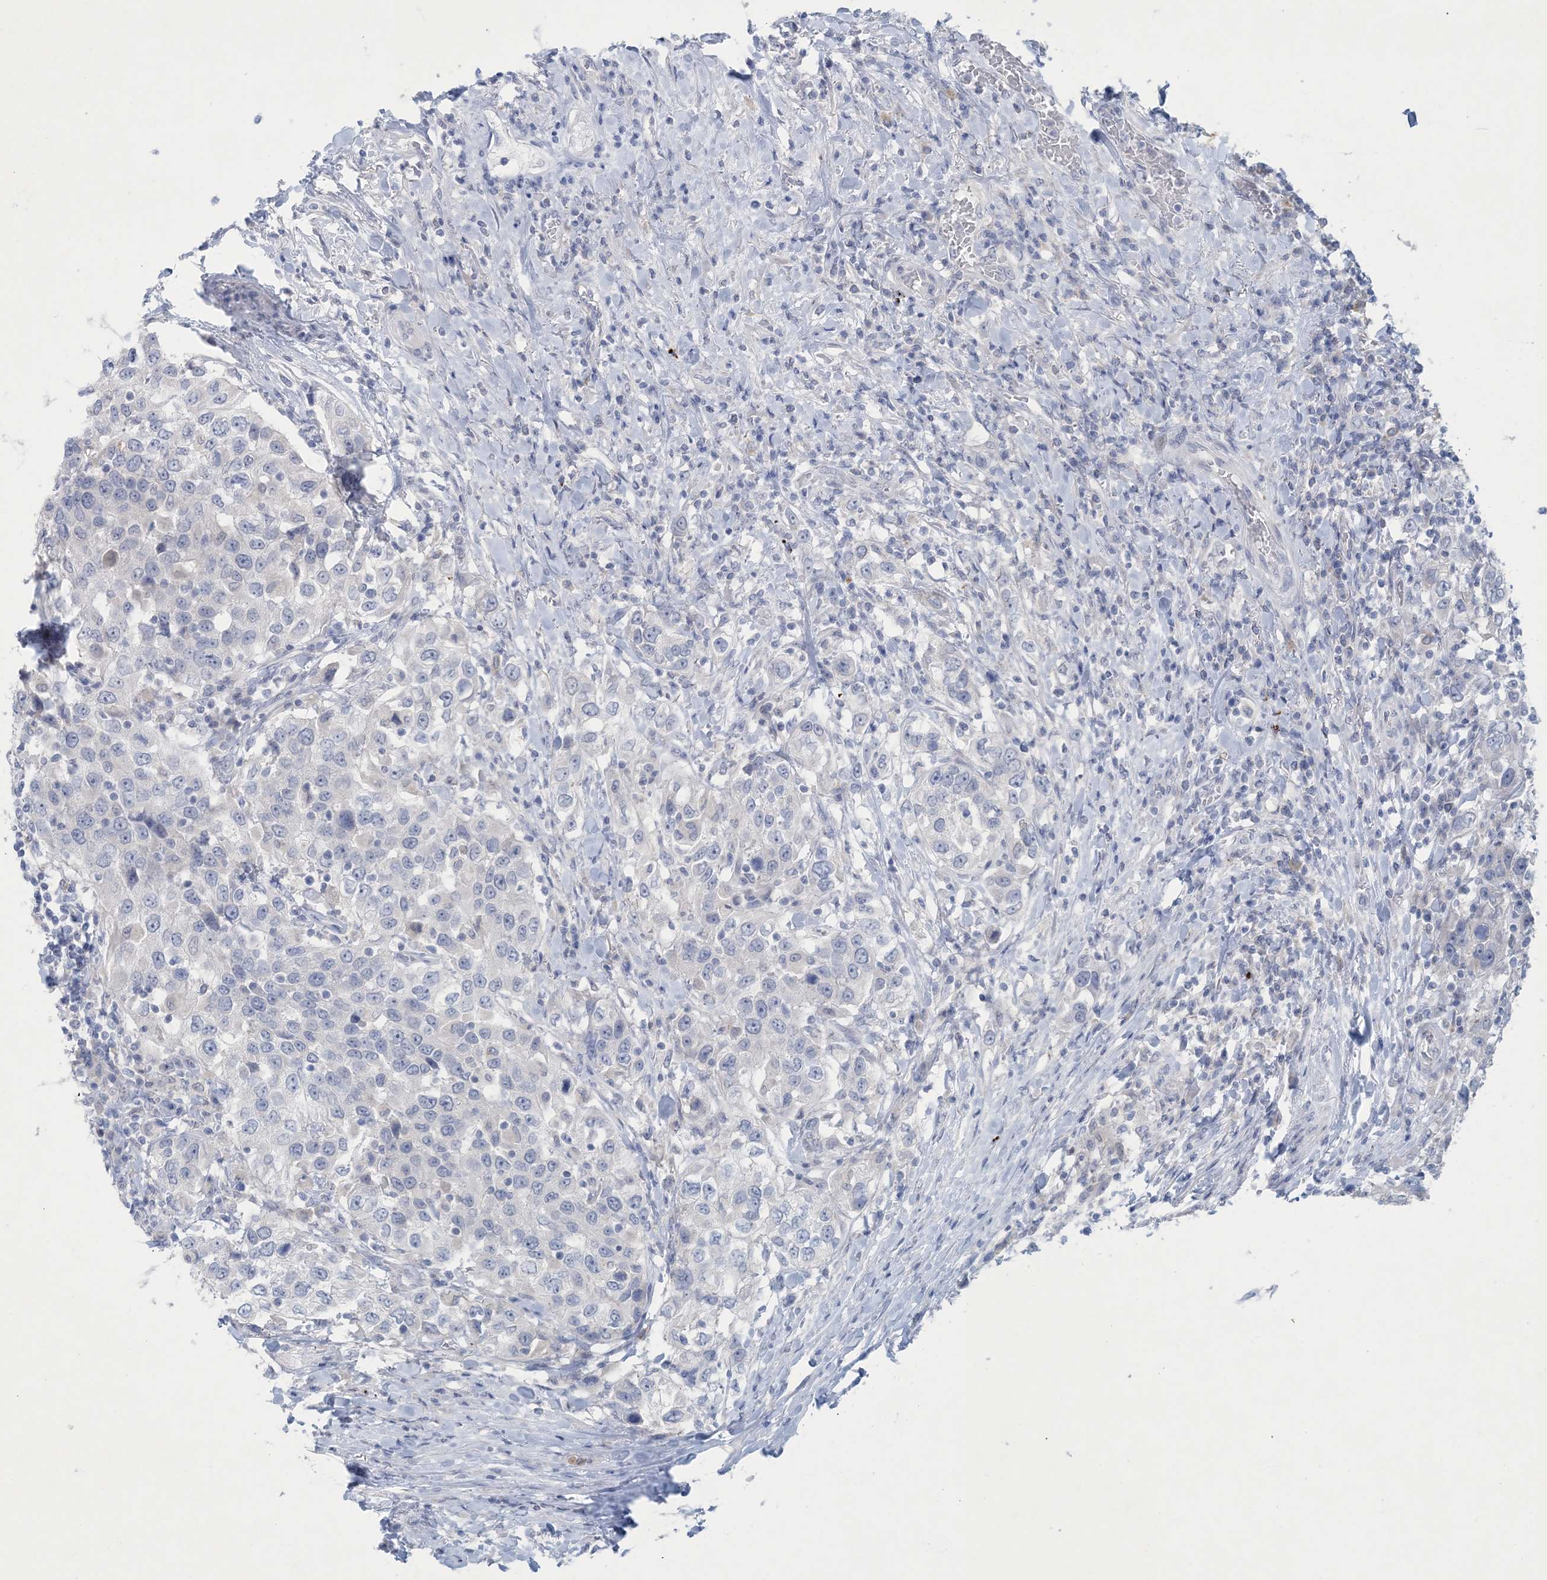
{"staining": {"intensity": "negative", "quantity": "none", "location": "none"}, "tissue": "urothelial cancer", "cell_type": "Tumor cells", "image_type": "cancer", "snomed": [{"axis": "morphology", "description": "Urothelial carcinoma, High grade"}, {"axis": "topography", "description": "Urinary bladder"}], "caption": "Tumor cells show no significant protein expression in urothelial cancer. (DAB immunohistochemistry (IHC) visualized using brightfield microscopy, high magnification).", "gene": "GABRG1", "patient": {"sex": "female", "age": 80}}